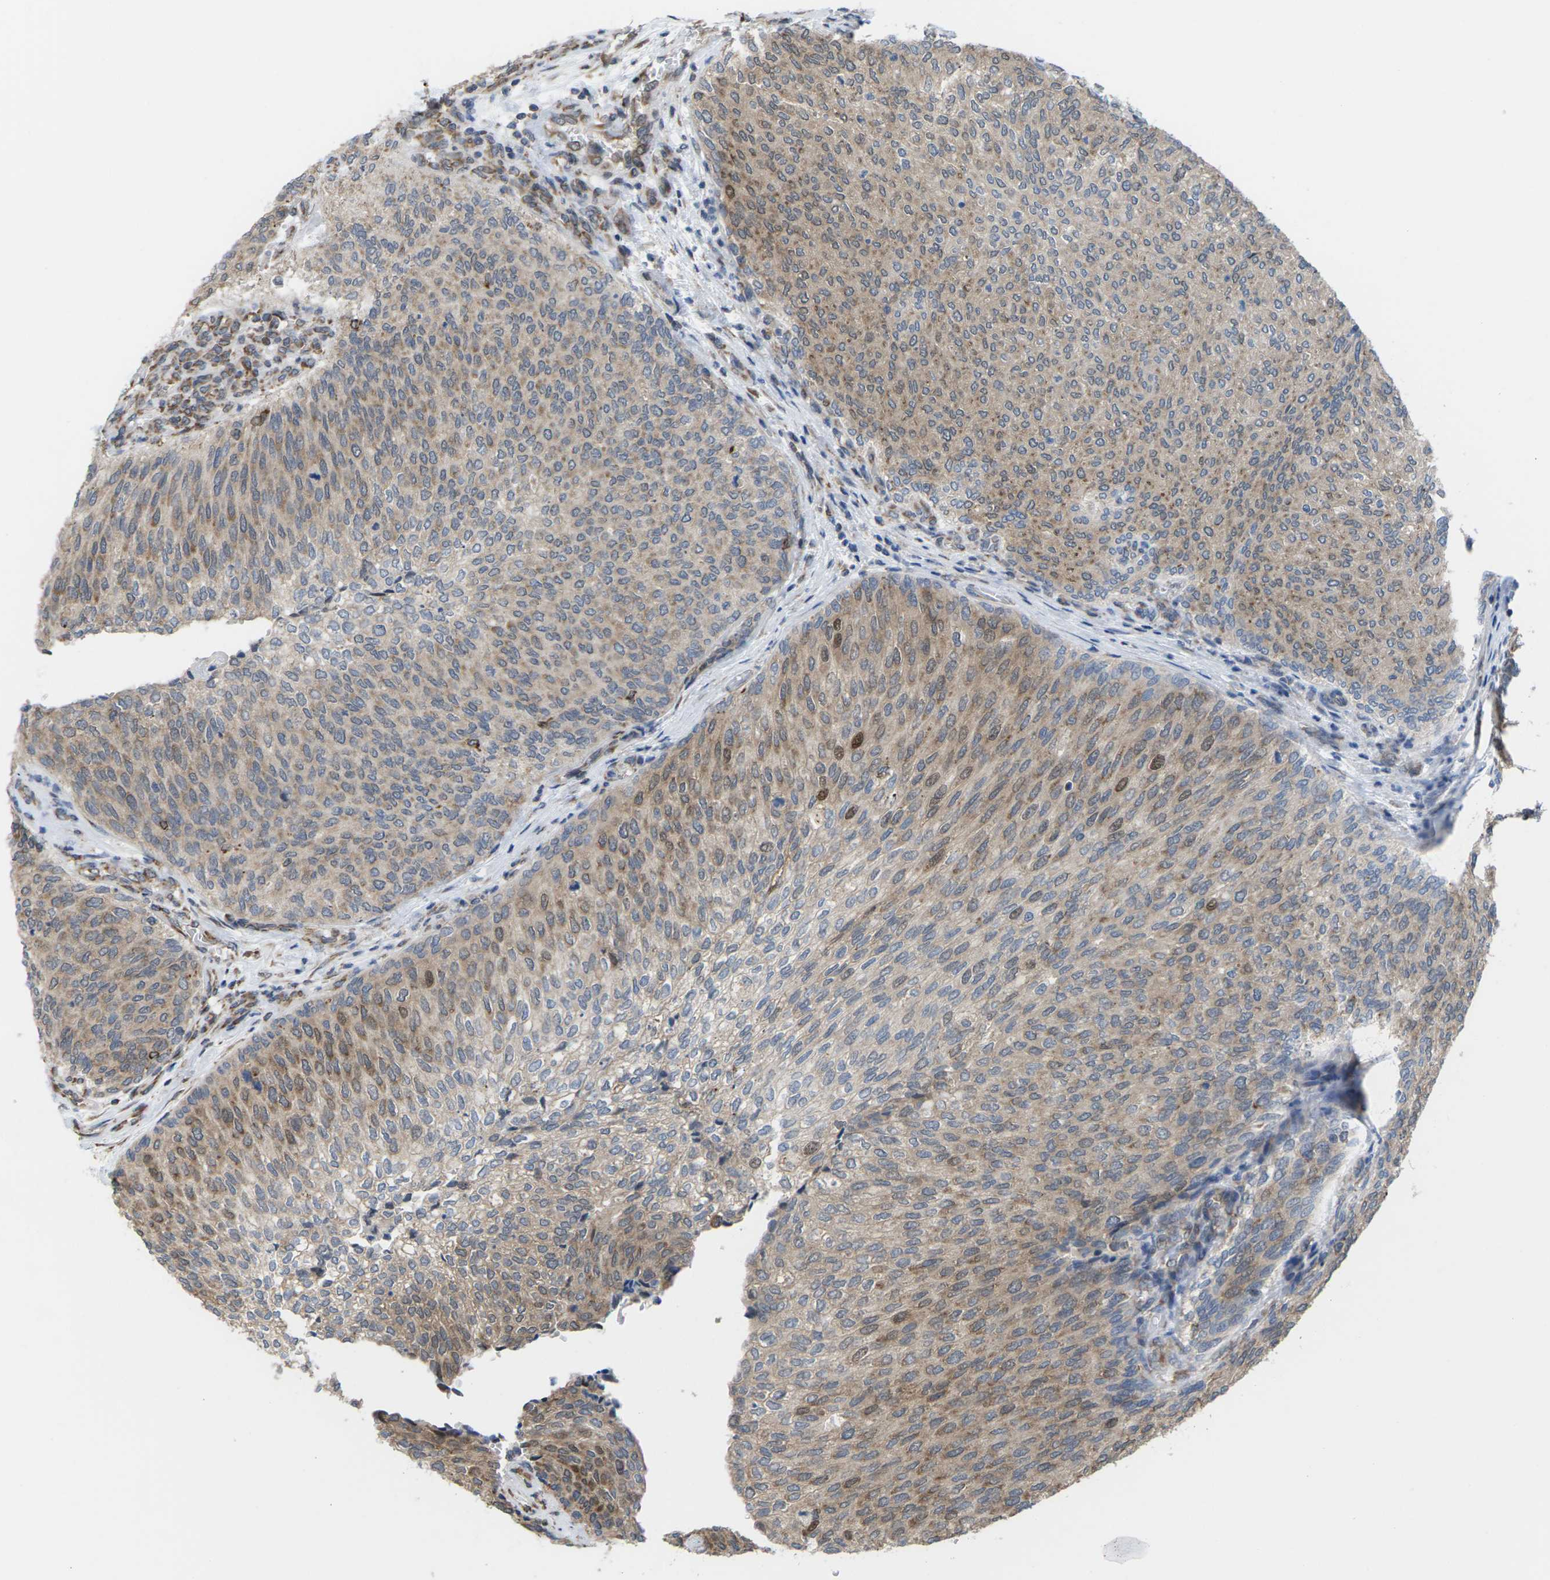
{"staining": {"intensity": "weak", "quantity": "25%-75%", "location": "cytoplasmic/membranous"}, "tissue": "urothelial cancer", "cell_type": "Tumor cells", "image_type": "cancer", "snomed": [{"axis": "morphology", "description": "Urothelial carcinoma, Low grade"}, {"axis": "topography", "description": "Urinary bladder"}], "caption": "The immunohistochemical stain shows weak cytoplasmic/membranous positivity in tumor cells of urothelial carcinoma (low-grade) tissue.", "gene": "PDZK1IP1", "patient": {"sex": "female", "age": 79}}